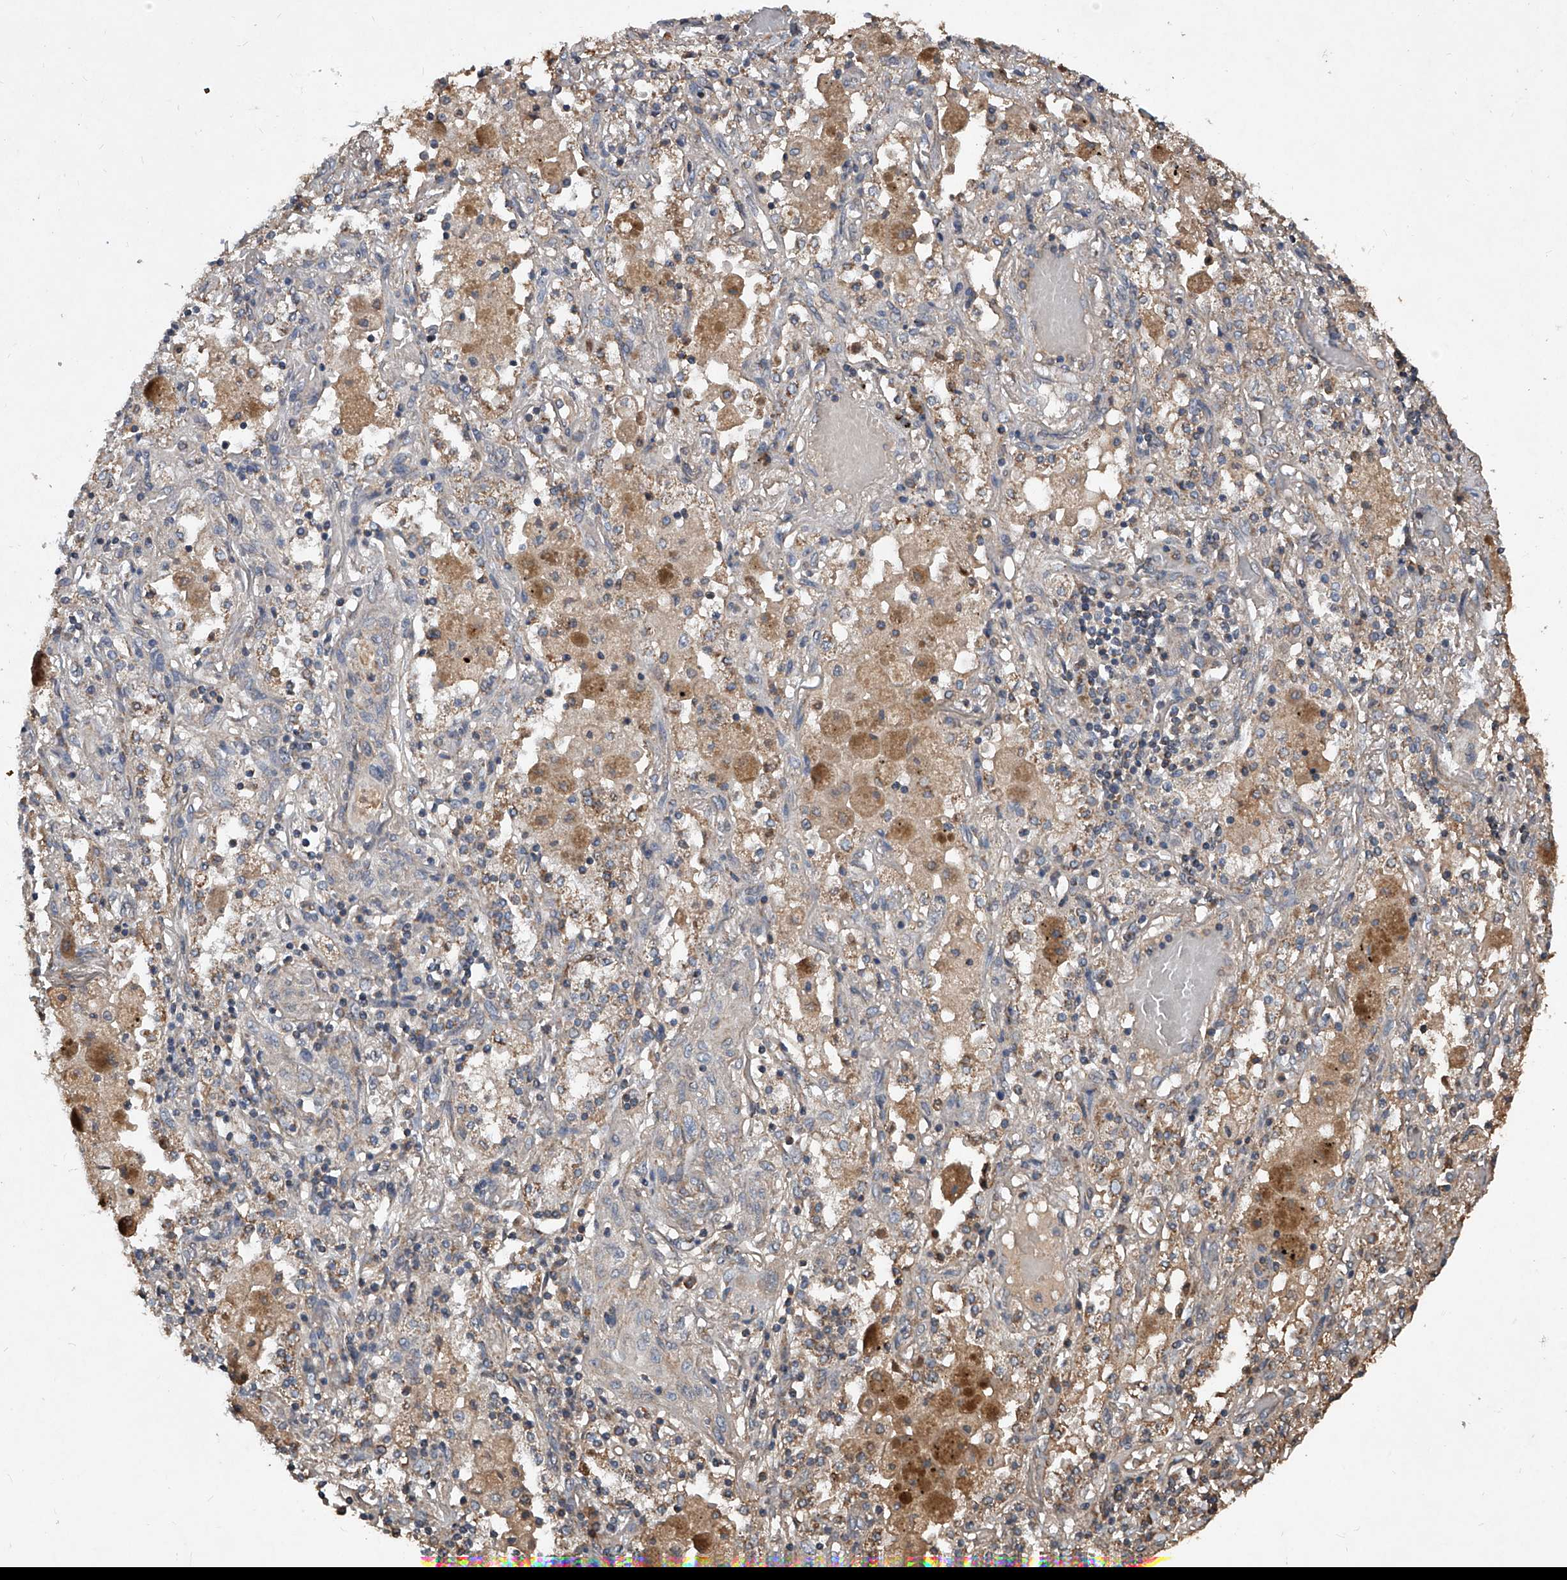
{"staining": {"intensity": "negative", "quantity": "none", "location": "none"}, "tissue": "lung cancer", "cell_type": "Tumor cells", "image_type": "cancer", "snomed": [{"axis": "morphology", "description": "Squamous cell carcinoma, NOS"}, {"axis": "topography", "description": "Lung"}], "caption": "Lung cancer stained for a protein using immunohistochemistry reveals no staining tumor cells.", "gene": "SDHA", "patient": {"sex": "female", "age": 47}}